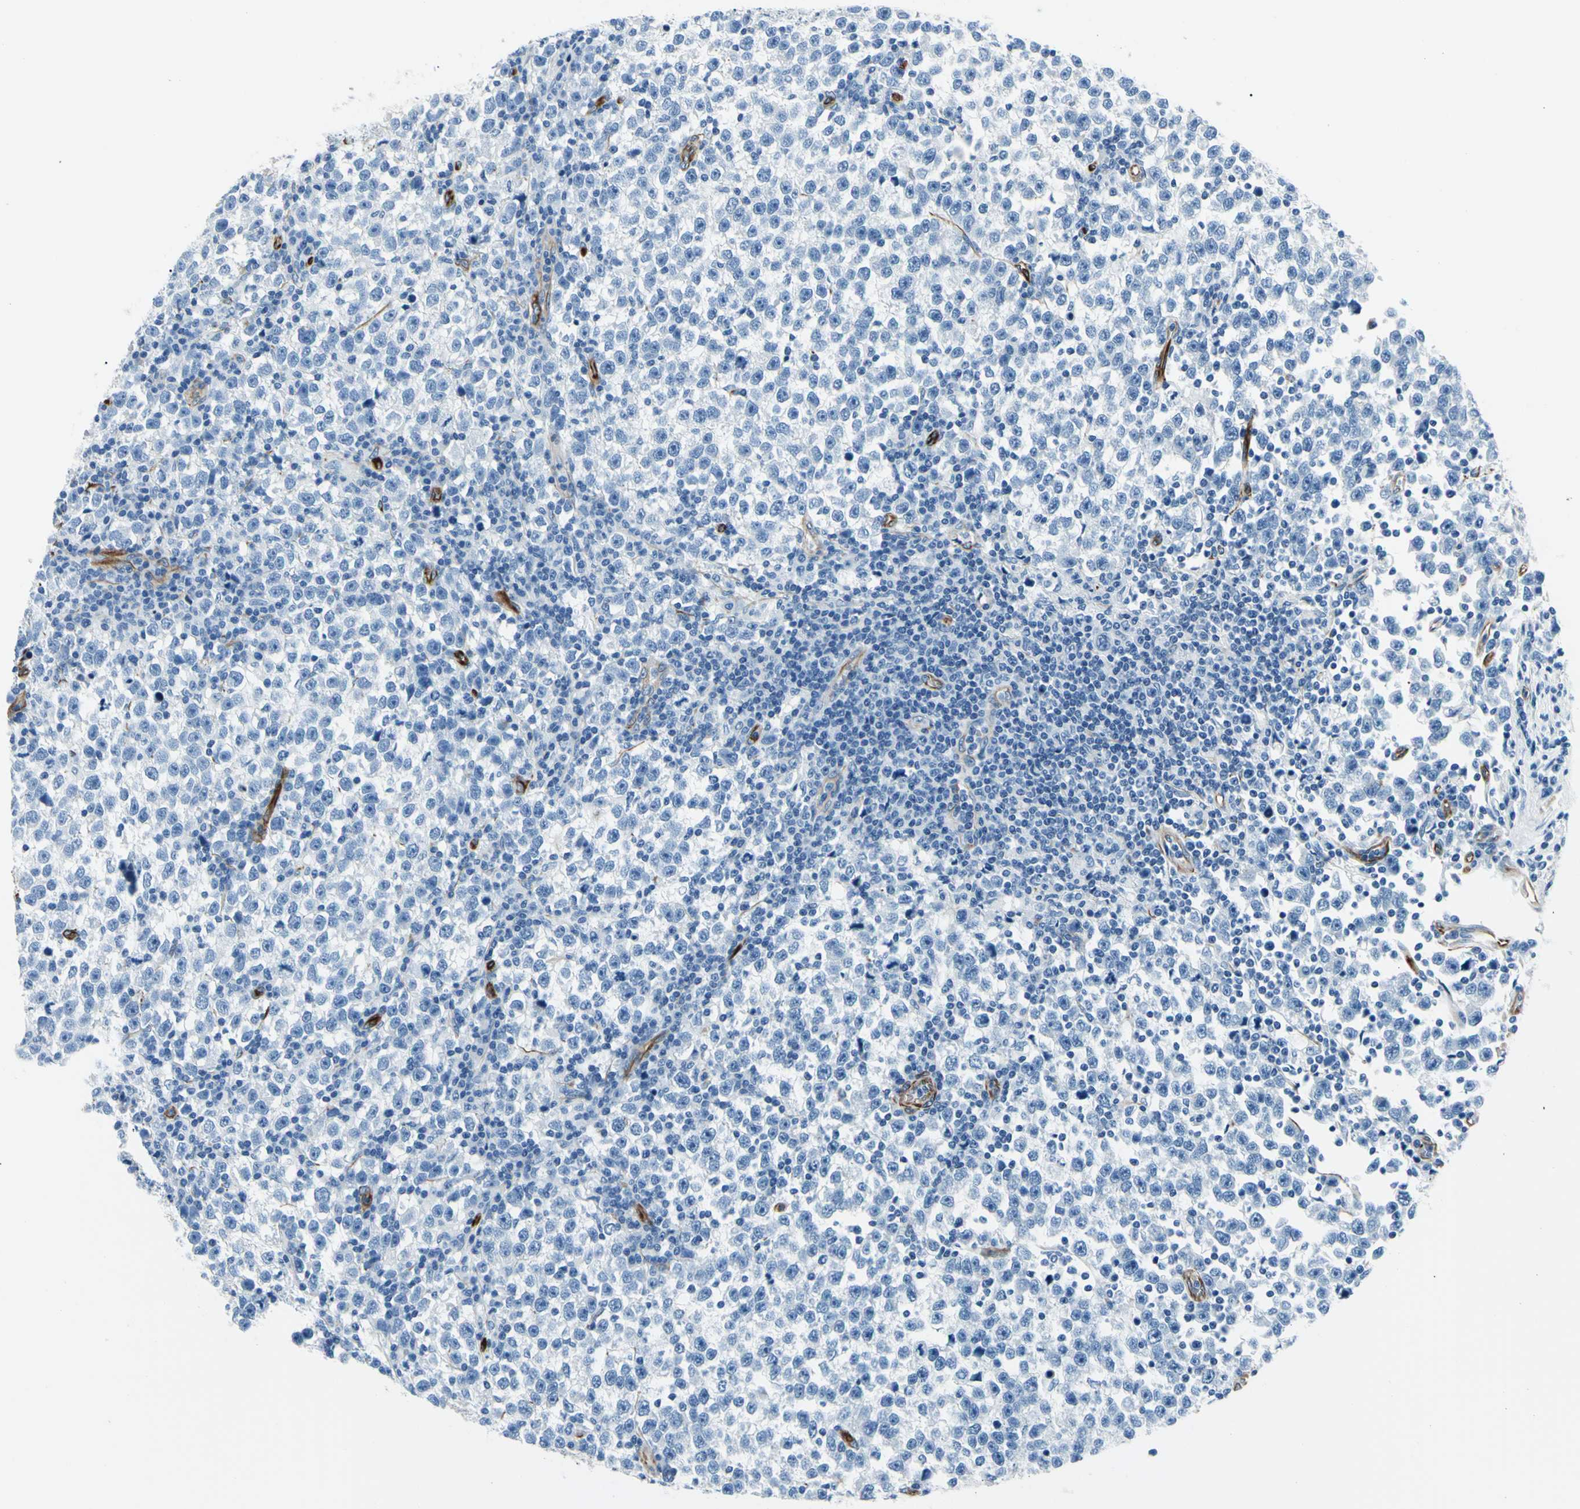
{"staining": {"intensity": "negative", "quantity": "none", "location": "none"}, "tissue": "testis cancer", "cell_type": "Tumor cells", "image_type": "cancer", "snomed": [{"axis": "morphology", "description": "Seminoma, NOS"}, {"axis": "topography", "description": "Testis"}], "caption": "Histopathology image shows no protein expression in tumor cells of testis seminoma tissue.", "gene": "PTH2R", "patient": {"sex": "male", "age": 43}}